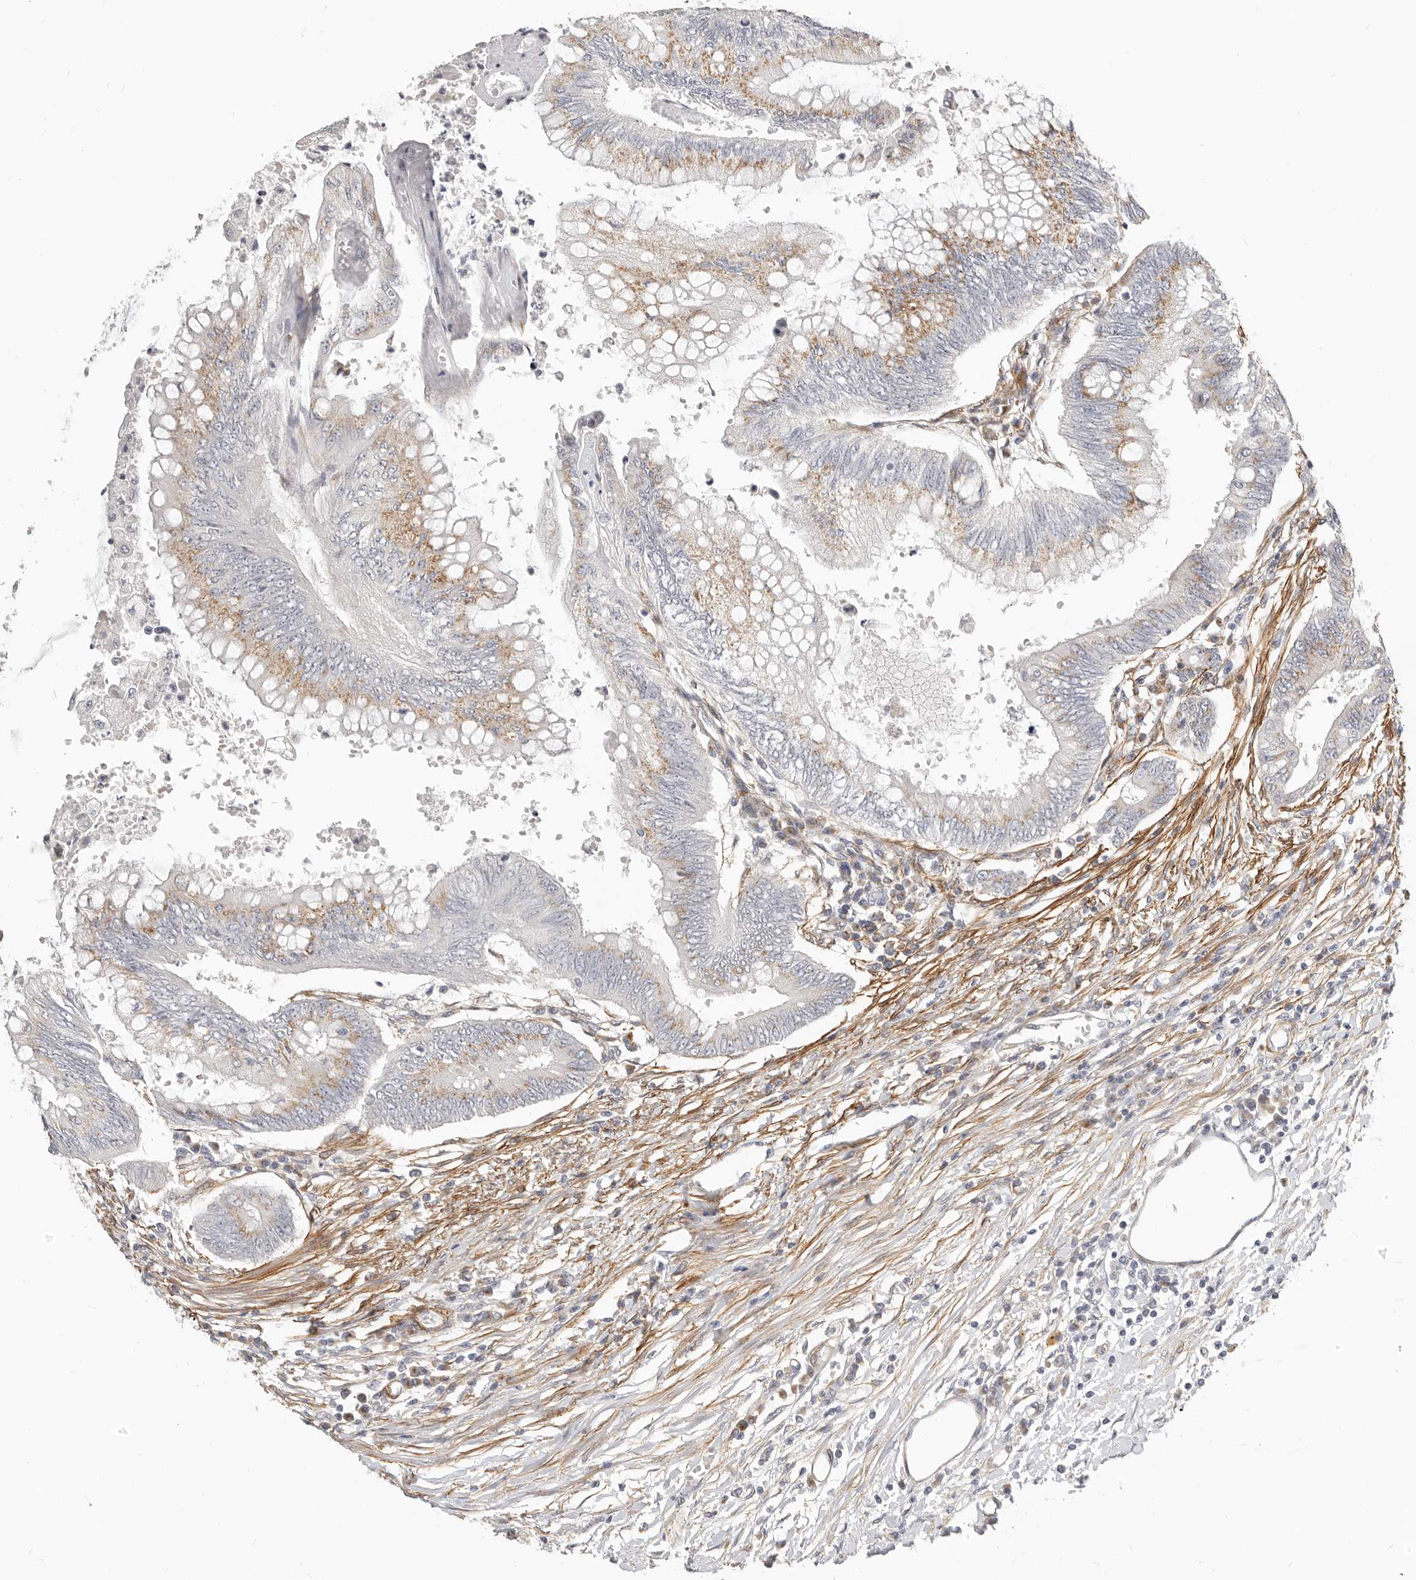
{"staining": {"intensity": "weak", "quantity": ">75%", "location": "cytoplasmic/membranous"}, "tissue": "colorectal cancer", "cell_type": "Tumor cells", "image_type": "cancer", "snomed": [{"axis": "morphology", "description": "Adenoma, NOS"}, {"axis": "morphology", "description": "Adenocarcinoma, NOS"}, {"axis": "topography", "description": "Colon"}], "caption": "High-magnification brightfield microscopy of adenoma (colorectal) stained with DAB (3,3'-diaminobenzidine) (brown) and counterstained with hematoxylin (blue). tumor cells exhibit weak cytoplasmic/membranous staining is present in about>75% of cells.", "gene": "RABAC1", "patient": {"sex": "male", "age": 79}}